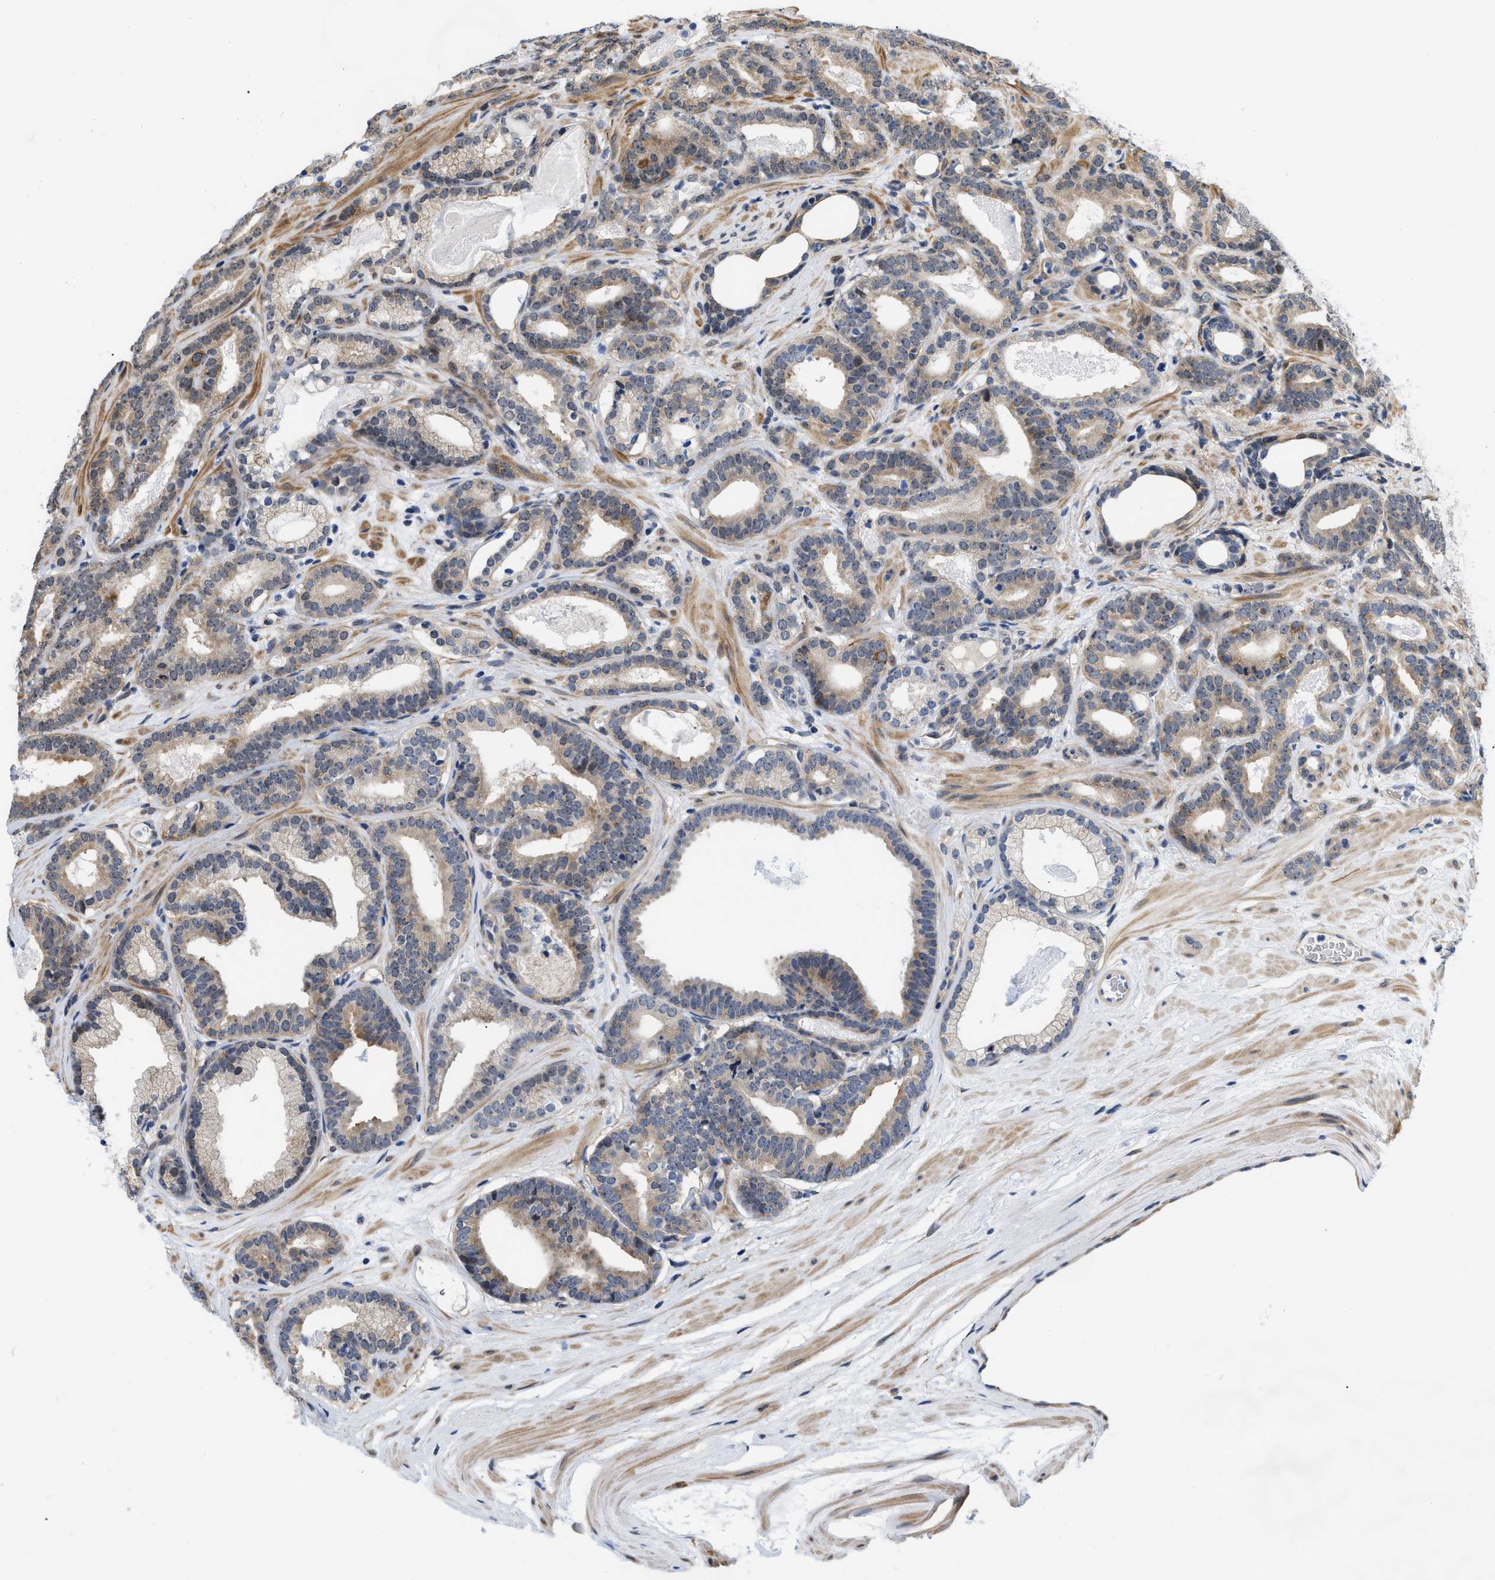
{"staining": {"intensity": "weak", "quantity": ">75%", "location": "cytoplasmic/membranous"}, "tissue": "prostate cancer", "cell_type": "Tumor cells", "image_type": "cancer", "snomed": [{"axis": "morphology", "description": "Adenocarcinoma, High grade"}, {"axis": "topography", "description": "Prostate"}], "caption": "Prostate adenocarcinoma (high-grade) stained for a protein exhibits weak cytoplasmic/membranous positivity in tumor cells.", "gene": "GPRASP2", "patient": {"sex": "male", "age": 60}}